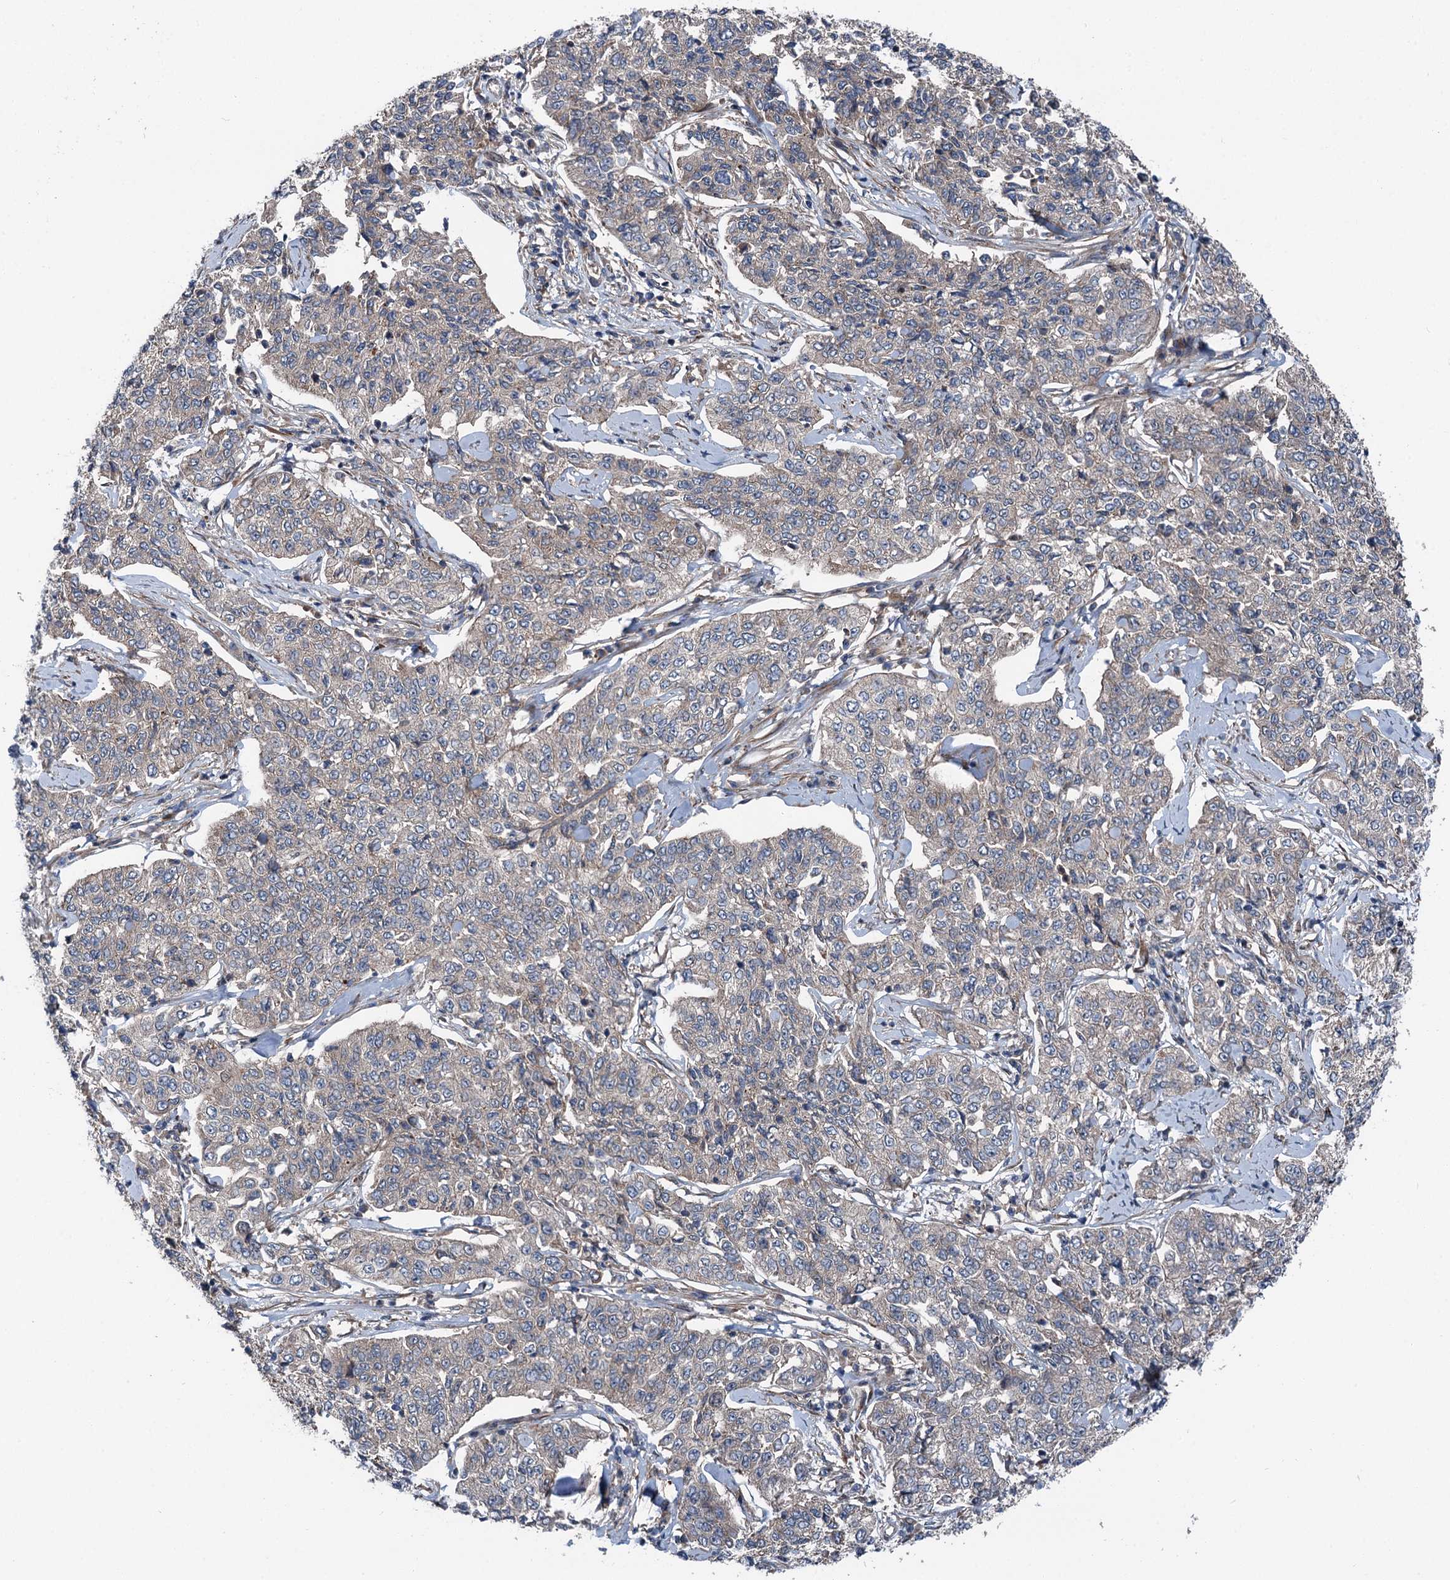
{"staining": {"intensity": "weak", "quantity": "<25%", "location": "cytoplasmic/membranous"}, "tissue": "cervical cancer", "cell_type": "Tumor cells", "image_type": "cancer", "snomed": [{"axis": "morphology", "description": "Squamous cell carcinoma, NOS"}, {"axis": "topography", "description": "Cervix"}], "caption": "Immunohistochemistry (IHC) image of cervical cancer (squamous cell carcinoma) stained for a protein (brown), which demonstrates no staining in tumor cells.", "gene": "POLR1D", "patient": {"sex": "female", "age": 35}}